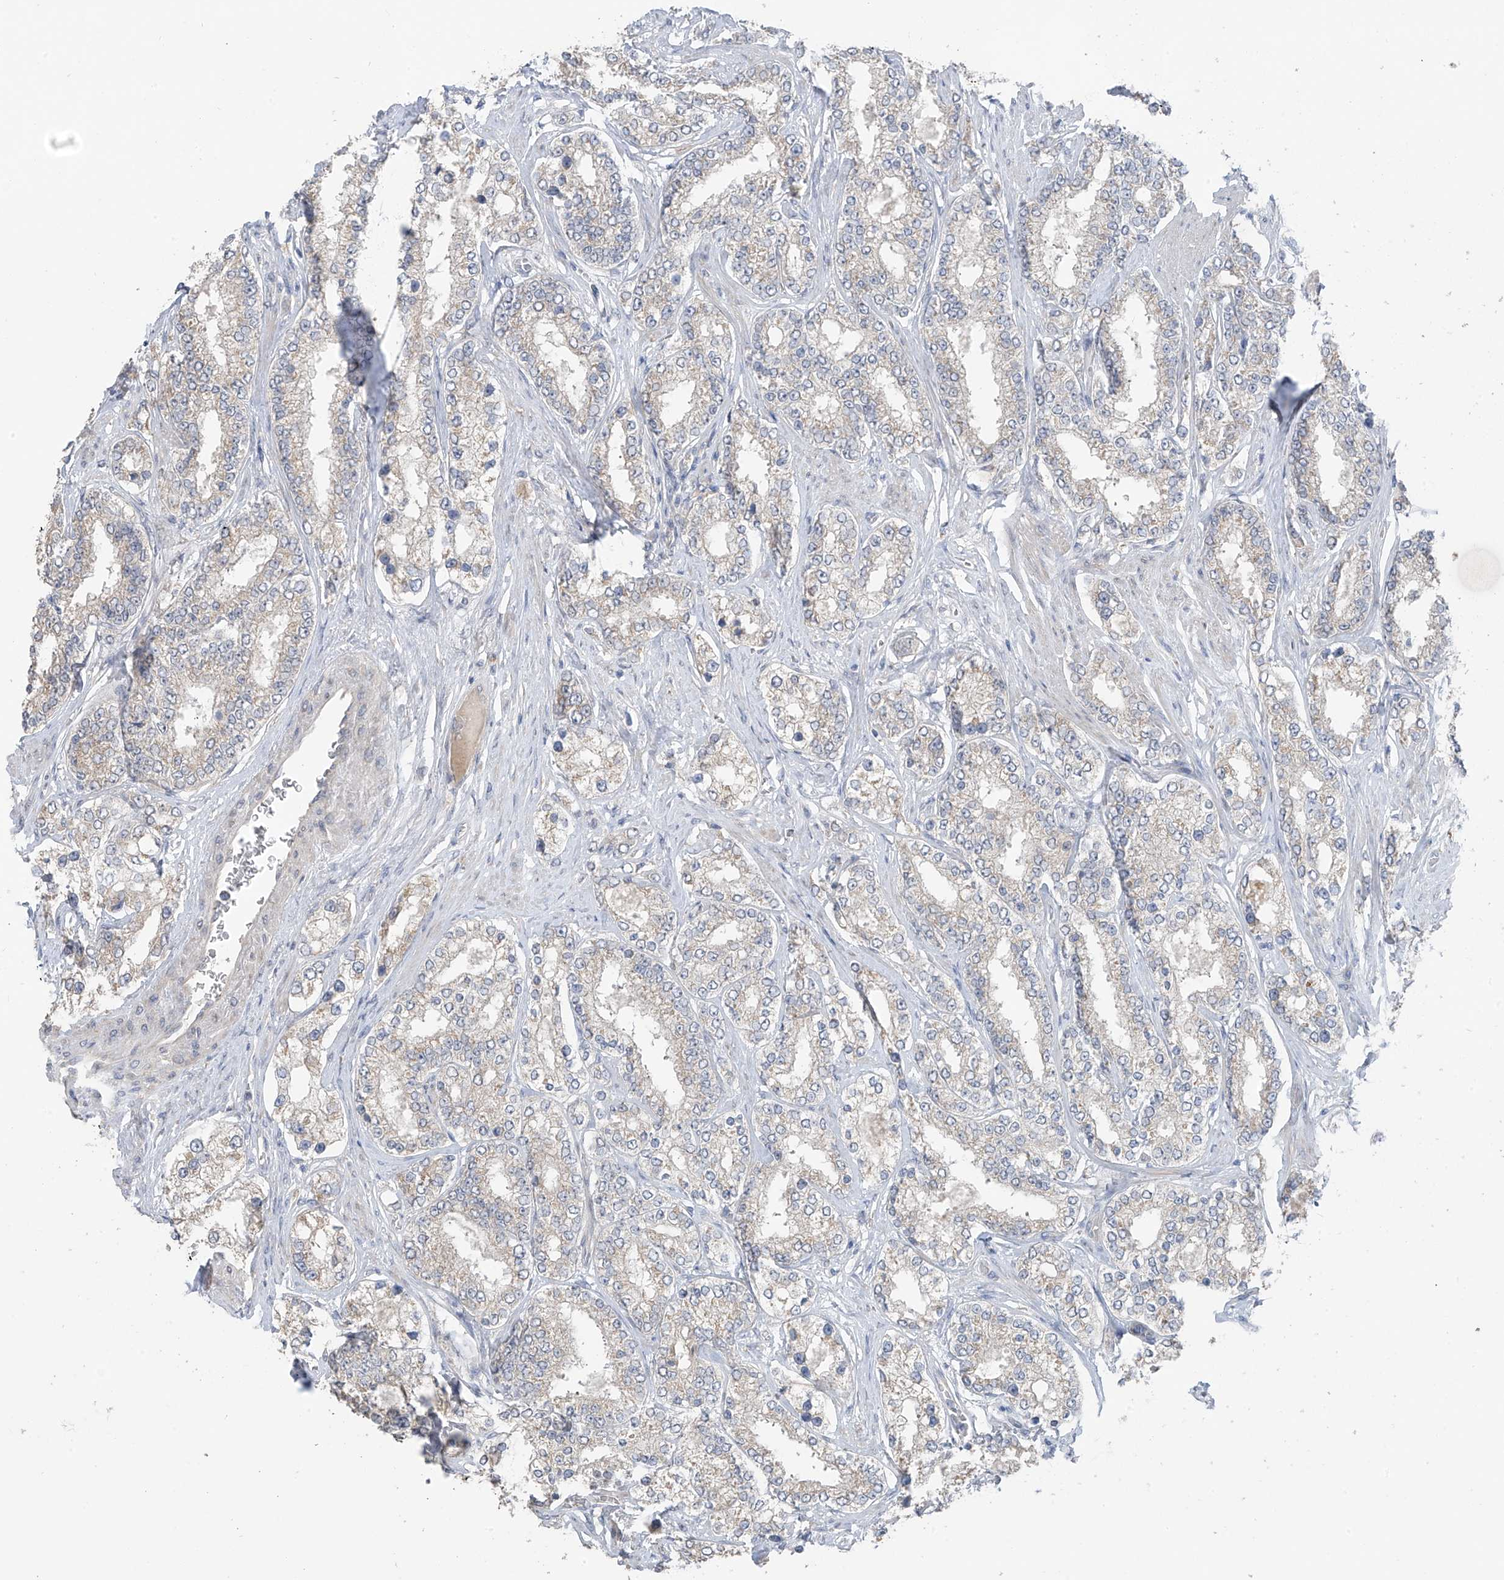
{"staining": {"intensity": "negative", "quantity": "none", "location": "none"}, "tissue": "prostate cancer", "cell_type": "Tumor cells", "image_type": "cancer", "snomed": [{"axis": "morphology", "description": "Normal tissue, NOS"}, {"axis": "morphology", "description": "Adenocarcinoma, High grade"}, {"axis": "topography", "description": "Prostate"}], "caption": "Immunohistochemistry (IHC) of prostate cancer exhibits no positivity in tumor cells.", "gene": "NALCN", "patient": {"sex": "male", "age": 83}}